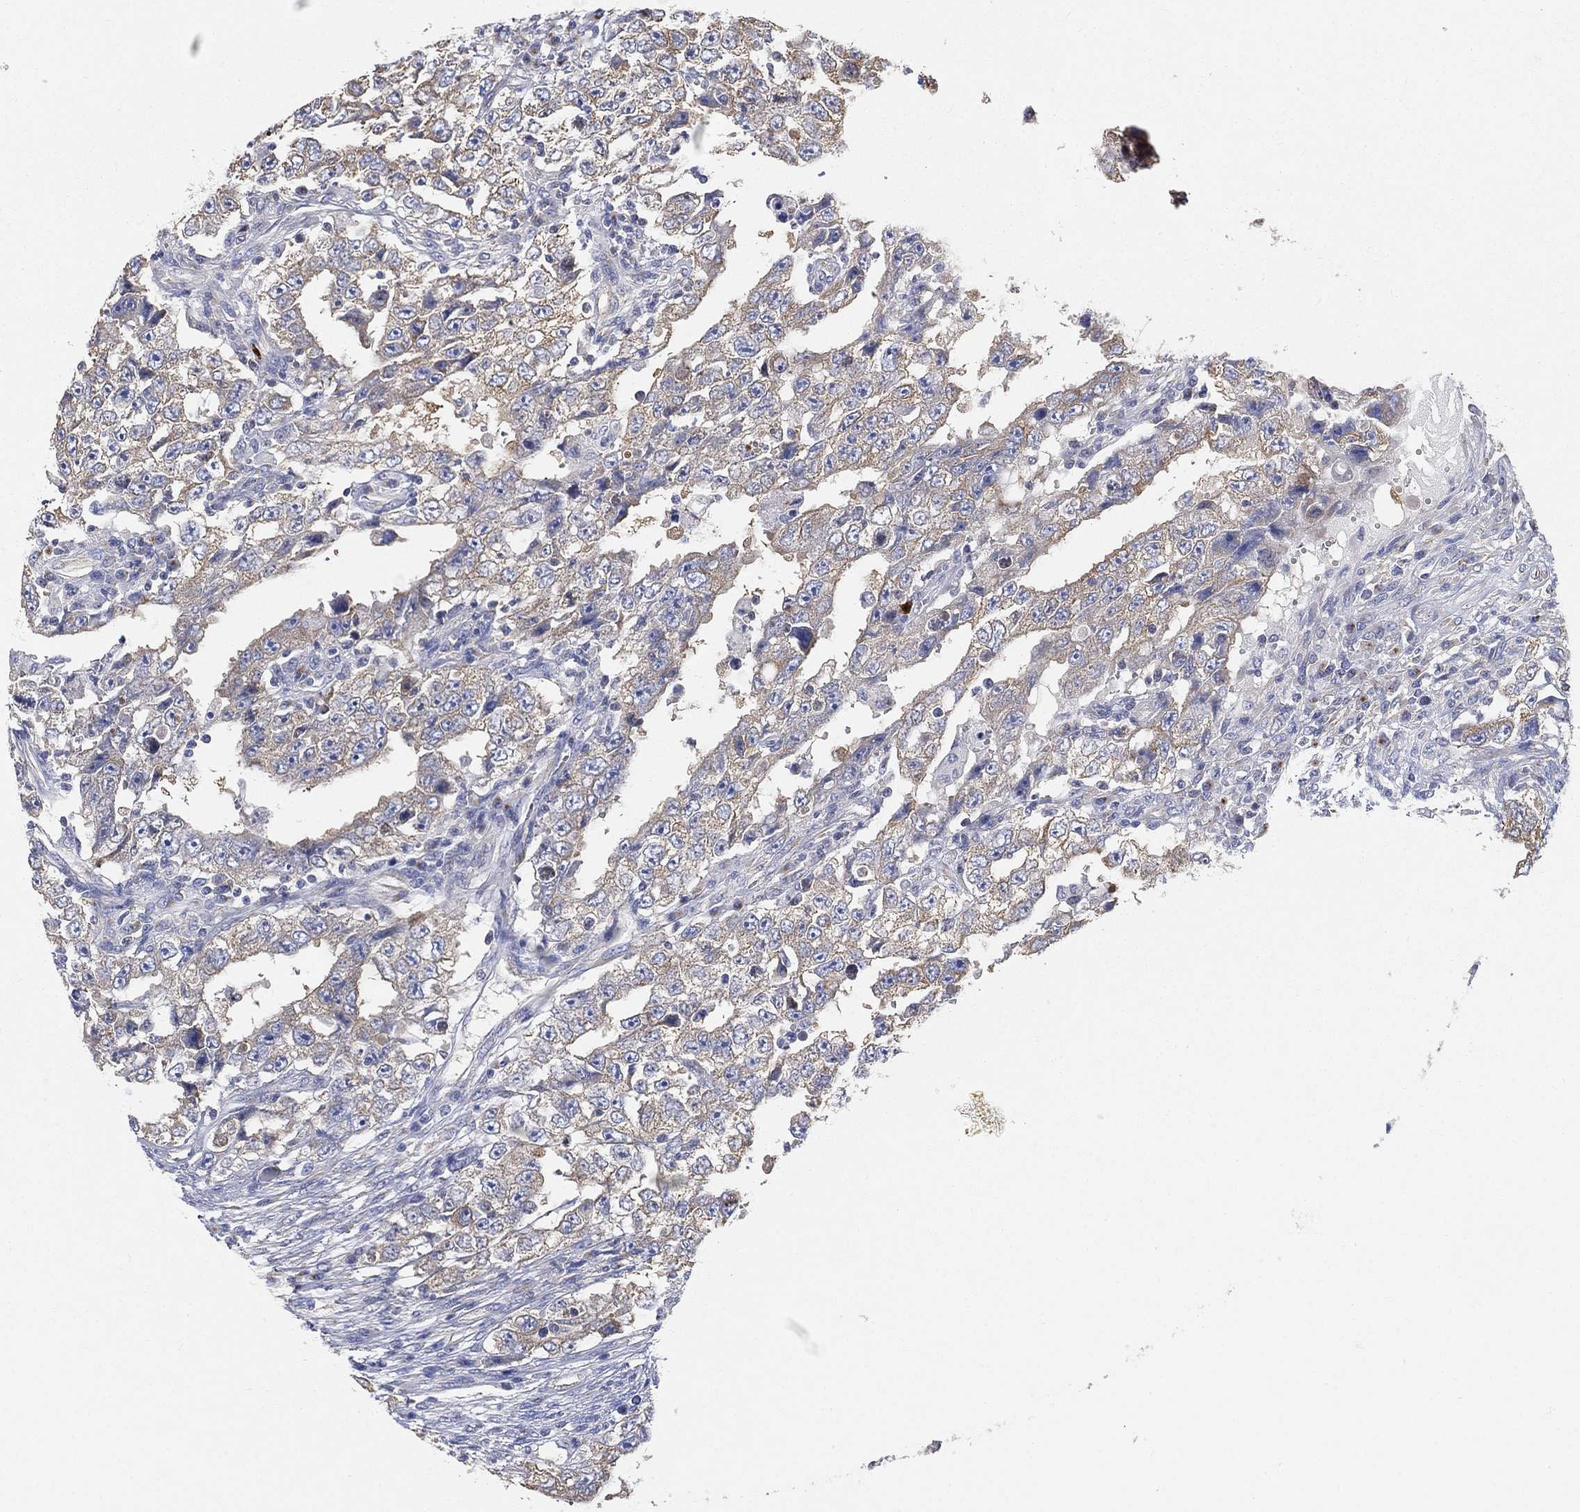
{"staining": {"intensity": "moderate", "quantity": "25%-75%", "location": "cytoplasmic/membranous"}, "tissue": "testis cancer", "cell_type": "Tumor cells", "image_type": "cancer", "snomed": [{"axis": "morphology", "description": "Carcinoma, Embryonal, NOS"}, {"axis": "topography", "description": "Testis"}], "caption": "A photomicrograph of human testis cancer (embryonal carcinoma) stained for a protein shows moderate cytoplasmic/membranous brown staining in tumor cells.", "gene": "TMEM25", "patient": {"sex": "male", "age": 26}}